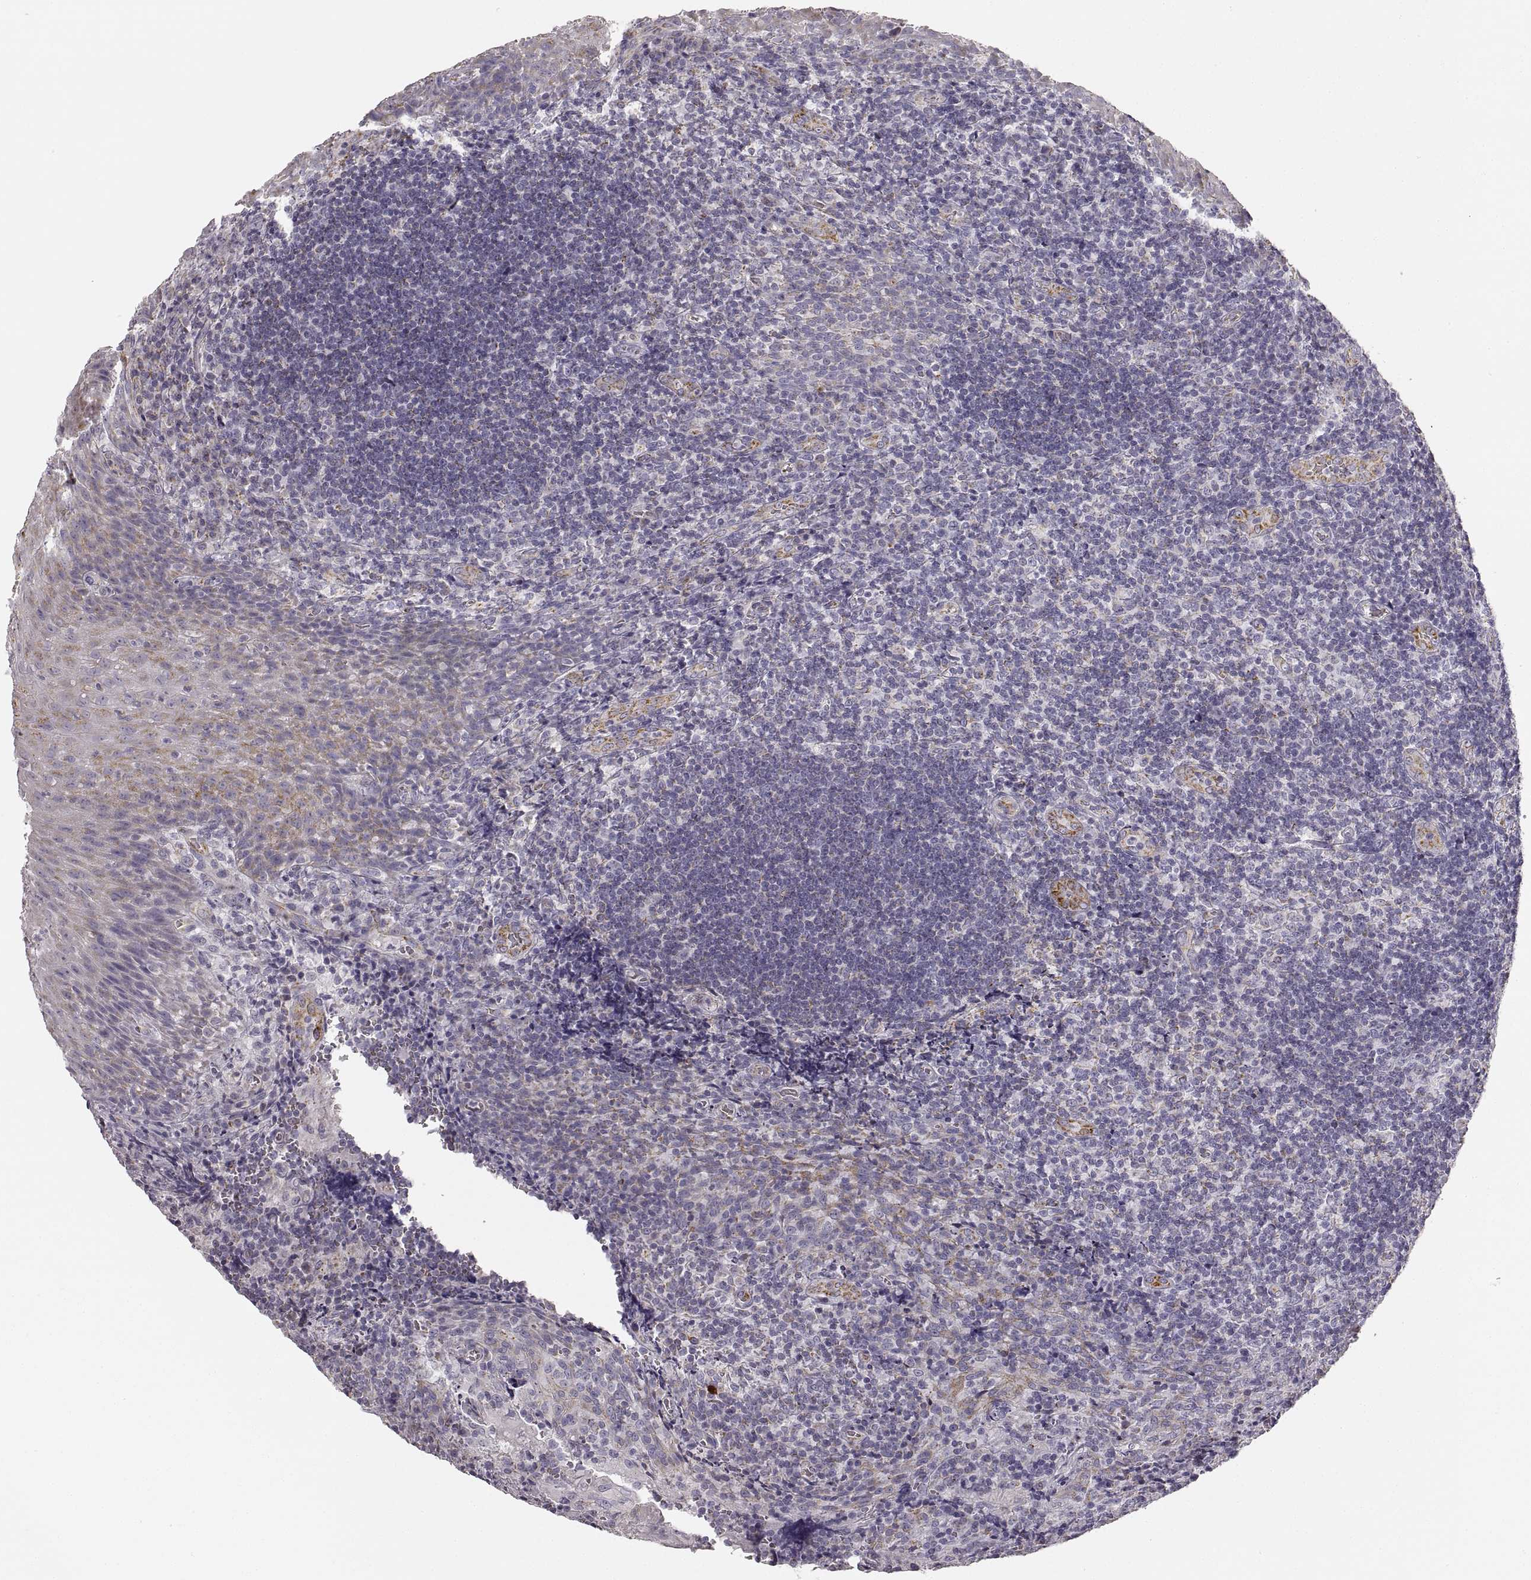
{"staining": {"intensity": "negative", "quantity": "none", "location": "none"}, "tissue": "tonsil", "cell_type": "Germinal center cells", "image_type": "normal", "snomed": [{"axis": "morphology", "description": "Normal tissue, NOS"}, {"axis": "topography", "description": "Tonsil"}], "caption": "Benign tonsil was stained to show a protein in brown. There is no significant expression in germinal center cells. (Stains: DAB (3,3'-diaminobenzidine) immunohistochemistry with hematoxylin counter stain, Microscopy: brightfield microscopy at high magnification).", "gene": "RDH13", "patient": {"sex": "male", "age": 17}}